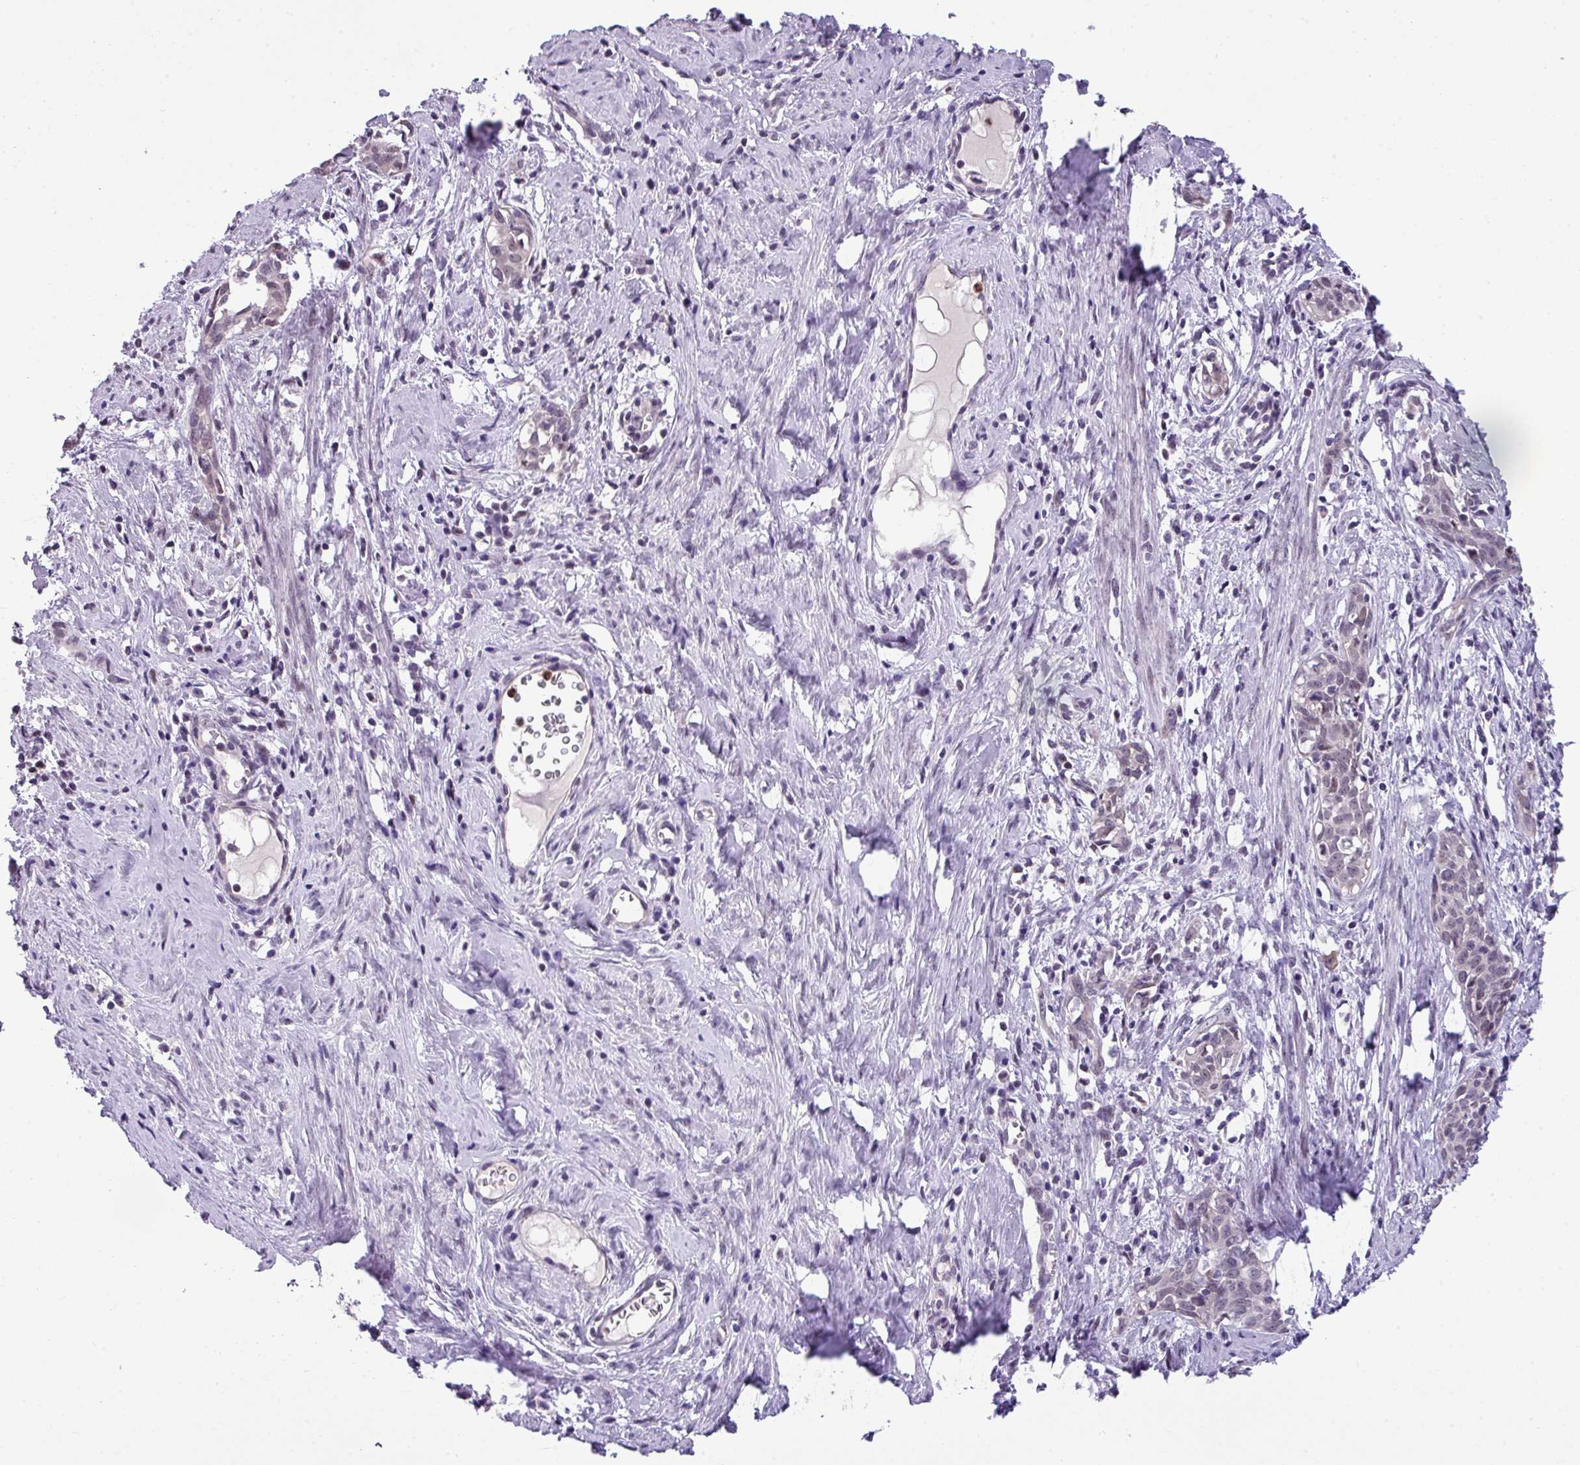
{"staining": {"intensity": "moderate", "quantity": "<25%", "location": "cytoplasmic/membranous,nuclear"}, "tissue": "cervical cancer", "cell_type": "Tumor cells", "image_type": "cancer", "snomed": [{"axis": "morphology", "description": "Squamous cell carcinoma, NOS"}, {"axis": "topography", "description": "Cervix"}], "caption": "This micrograph displays cervical squamous cell carcinoma stained with immunohistochemistry (IHC) to label a protein in brown. The cytoplasmic/membranous and nuclear of tumor cells show moderate positivity for the protein. Nuclei are counter-stained blue.", "gene": "ZFP3", "patient": {"sex": "female", "age": 52}}